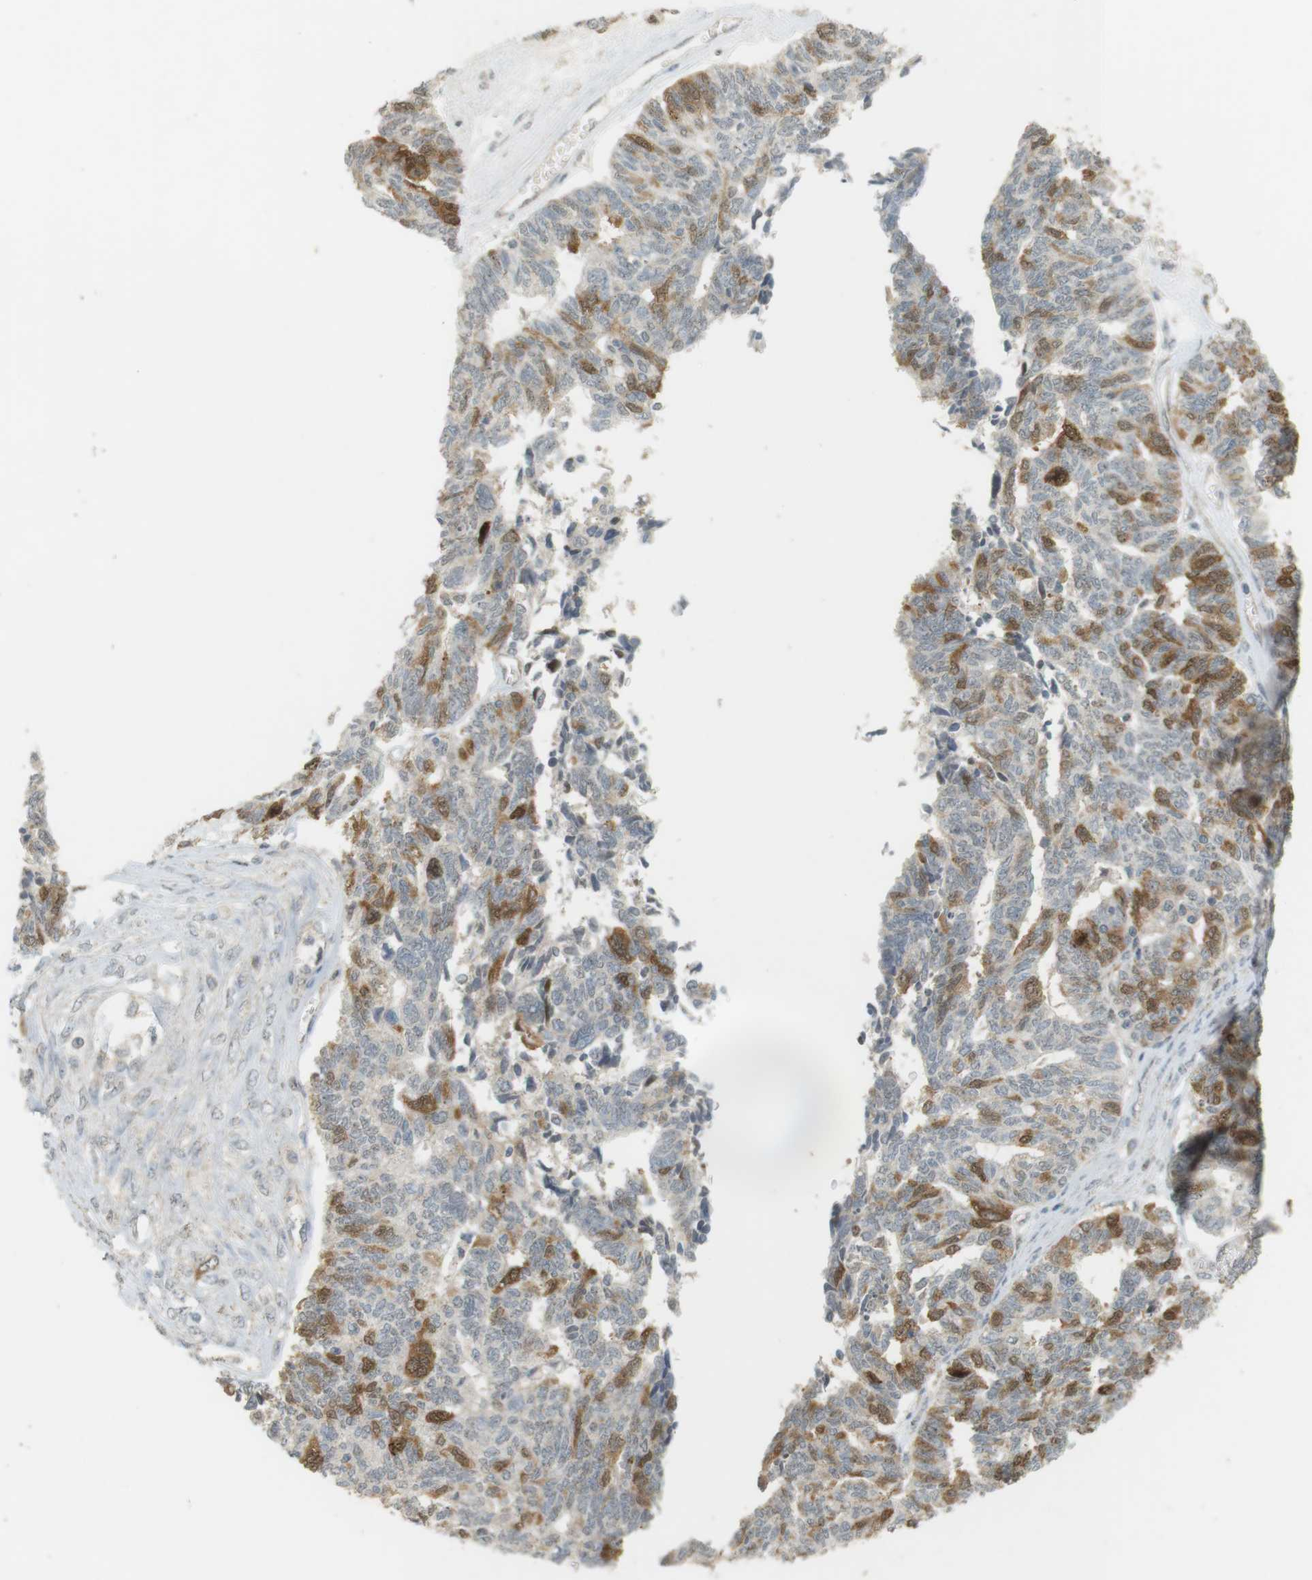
{"staining": {"intensity": "moderate", "quantity": "<25%", "location": "cytoplasmic/membranous"}, "tissue": "ovarian cancer", "cell_type": "Tumor cells", "image_type": "cancer", "snomed": [{"axis": "morphology", "description": "Cystadenocarcinoma, serous, NOS"}, {"axis": "topography", "description": "Ovary"}], "caption": "Human ovarian cancer (serous cystadenocarcinoma) stained for a protein (brown) demonstrates moderate cytoplasmic/membranous positive staining in about <25% of tumor cells.", "gene": "TTK", "patient": {"sex": "female", "age": 79}}